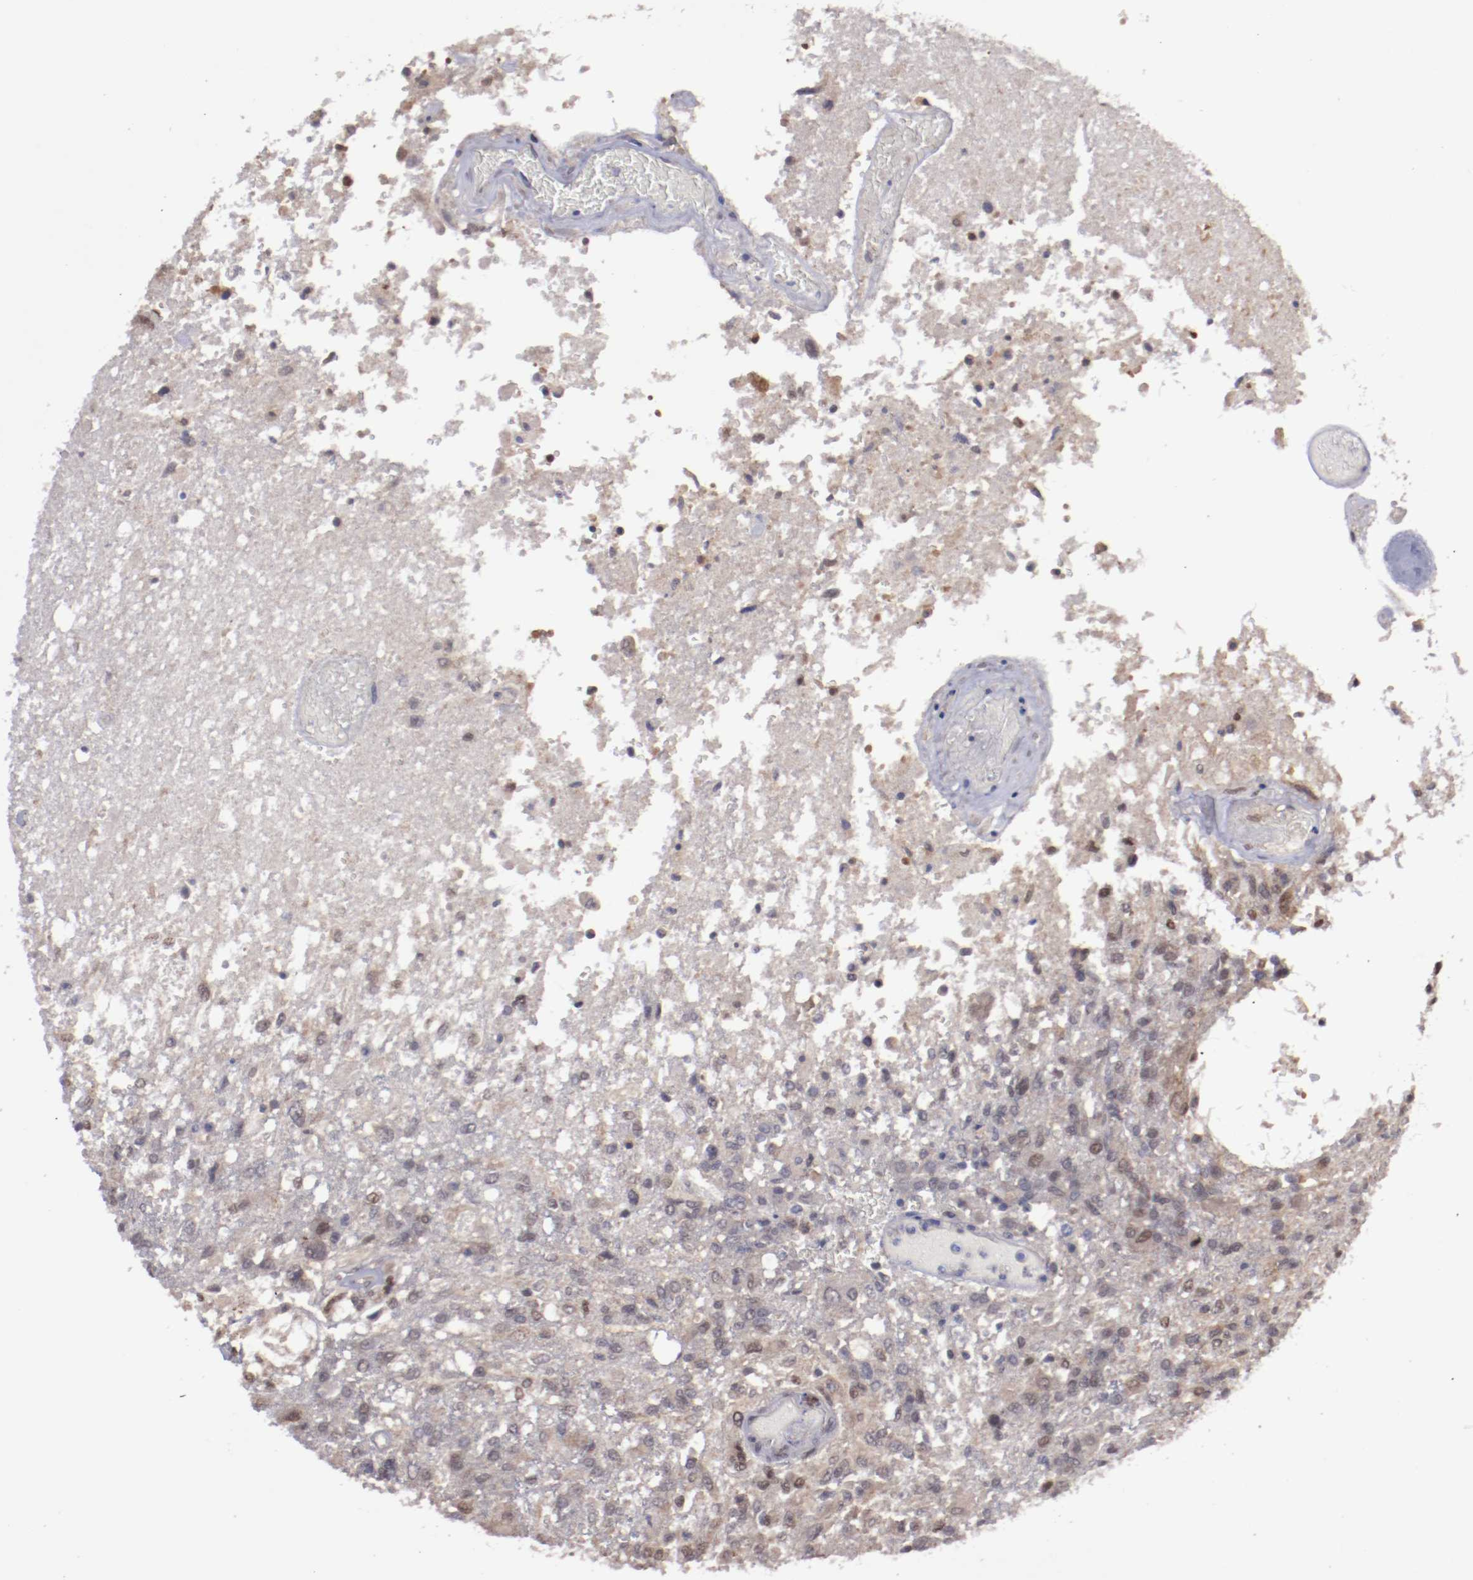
{"staining": {"intensity": "weak", "quantity": "25%-75%", "location": "cytoplasmic/membranous,nuclear"}, "tissue": "glioma", "cell_type": "Tumor cells", "image_type": "cancer", "snomed": [{"axis": "morphology", "description": "Glioma, malignant, High grade"}, {"axis": "topography", "description": "Cerebral cortex"}], "caption": "Glioma was stained to show a protein in brown. There is low levels of weak cytoplasmic/membranous and nuclear staining in about 25%-75% of tumor cells.", "gene": "ARNT", "patient": {"sex": "male", "age": 79}}